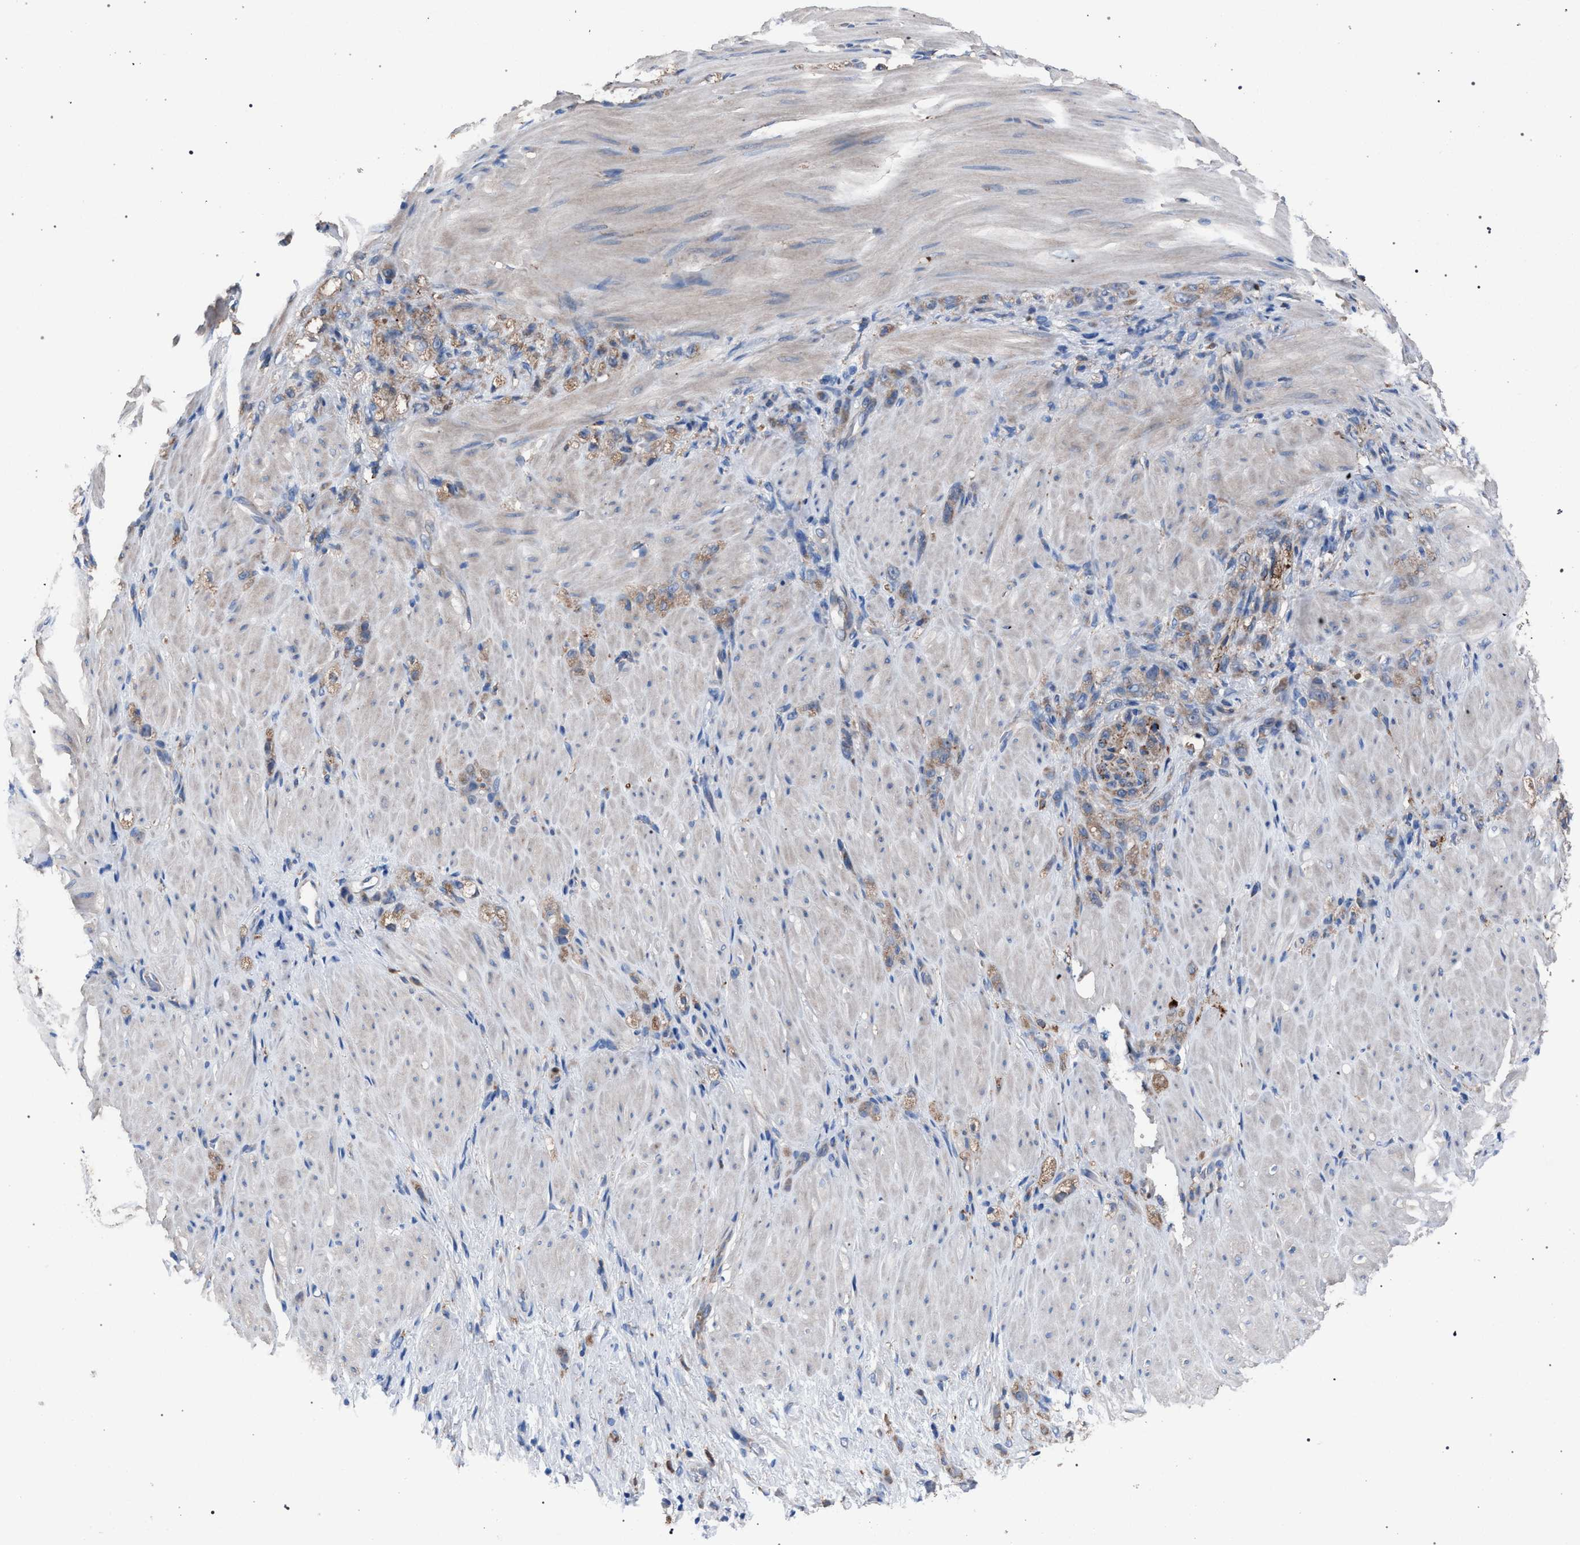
{"staining": {"intensity": "moderate", "quantity": ">75%", "location": "cytoplasmic/membranous"}, "tissue": "stomach cancer", "cell_type": "Tumor cells", "image_type": "cancer", "snomed": [{"axis": "morphology", "description": "Normal tissue, NOS"}, {"axis": "morphology", "description": "Adenocarcinoma, NOS"}, {"axis": "topography", "description": "Stomach"}], "caption": "Immunohistochemical staining of stomach cancer displays medium levels of moderate cytoplasmic/membranous expression in about >75% of tumor cells.", "gene": "ATP6V0A1", "patient": {"sex": "male", "age": 82}}